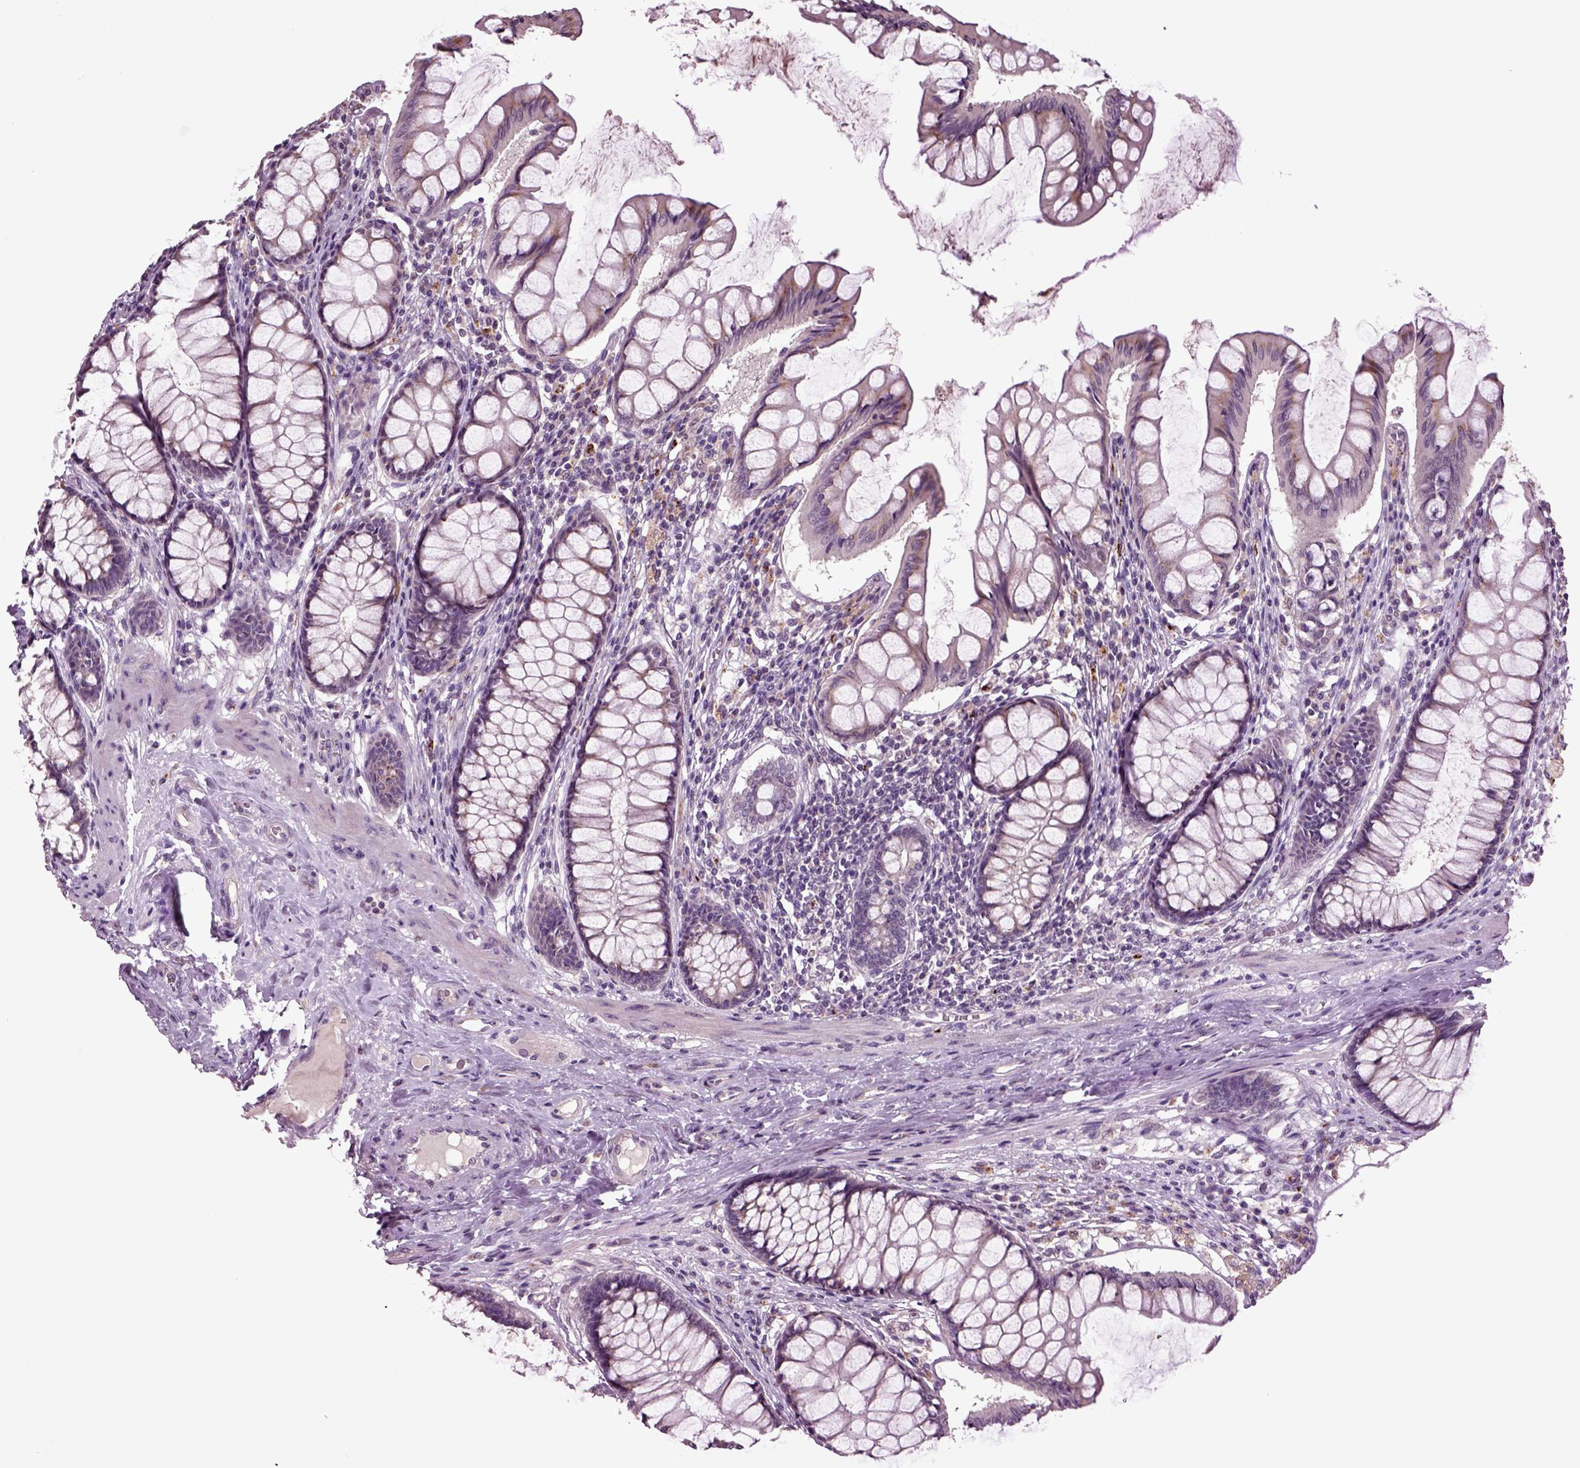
{"staining": {"intensity": "negative", "quantity": "none", "location": "none"}, "tissue": "colon", "cell_type": "Endothelial cells", "image_type": "normal", "snomed": [{"axis": "morphology", "description": "Normal tissue, NOS"}, {"axis": "topography", "description": "Colon"}], "caption": "Immunohistochemistry (IHC) micrograph of unremarkable colon stained for a protein (brown), which demonstrates no expression in endothelial cells. (Stains: DAB (3,3'-diaminobenzidine) immunohistochemistry (IHC) with hematoxylin counter stain, Microscopy: brightfield microscopy at high magnification).", "gene": "SLC17A6", "patient": {"sex": "female", "age": 65}}